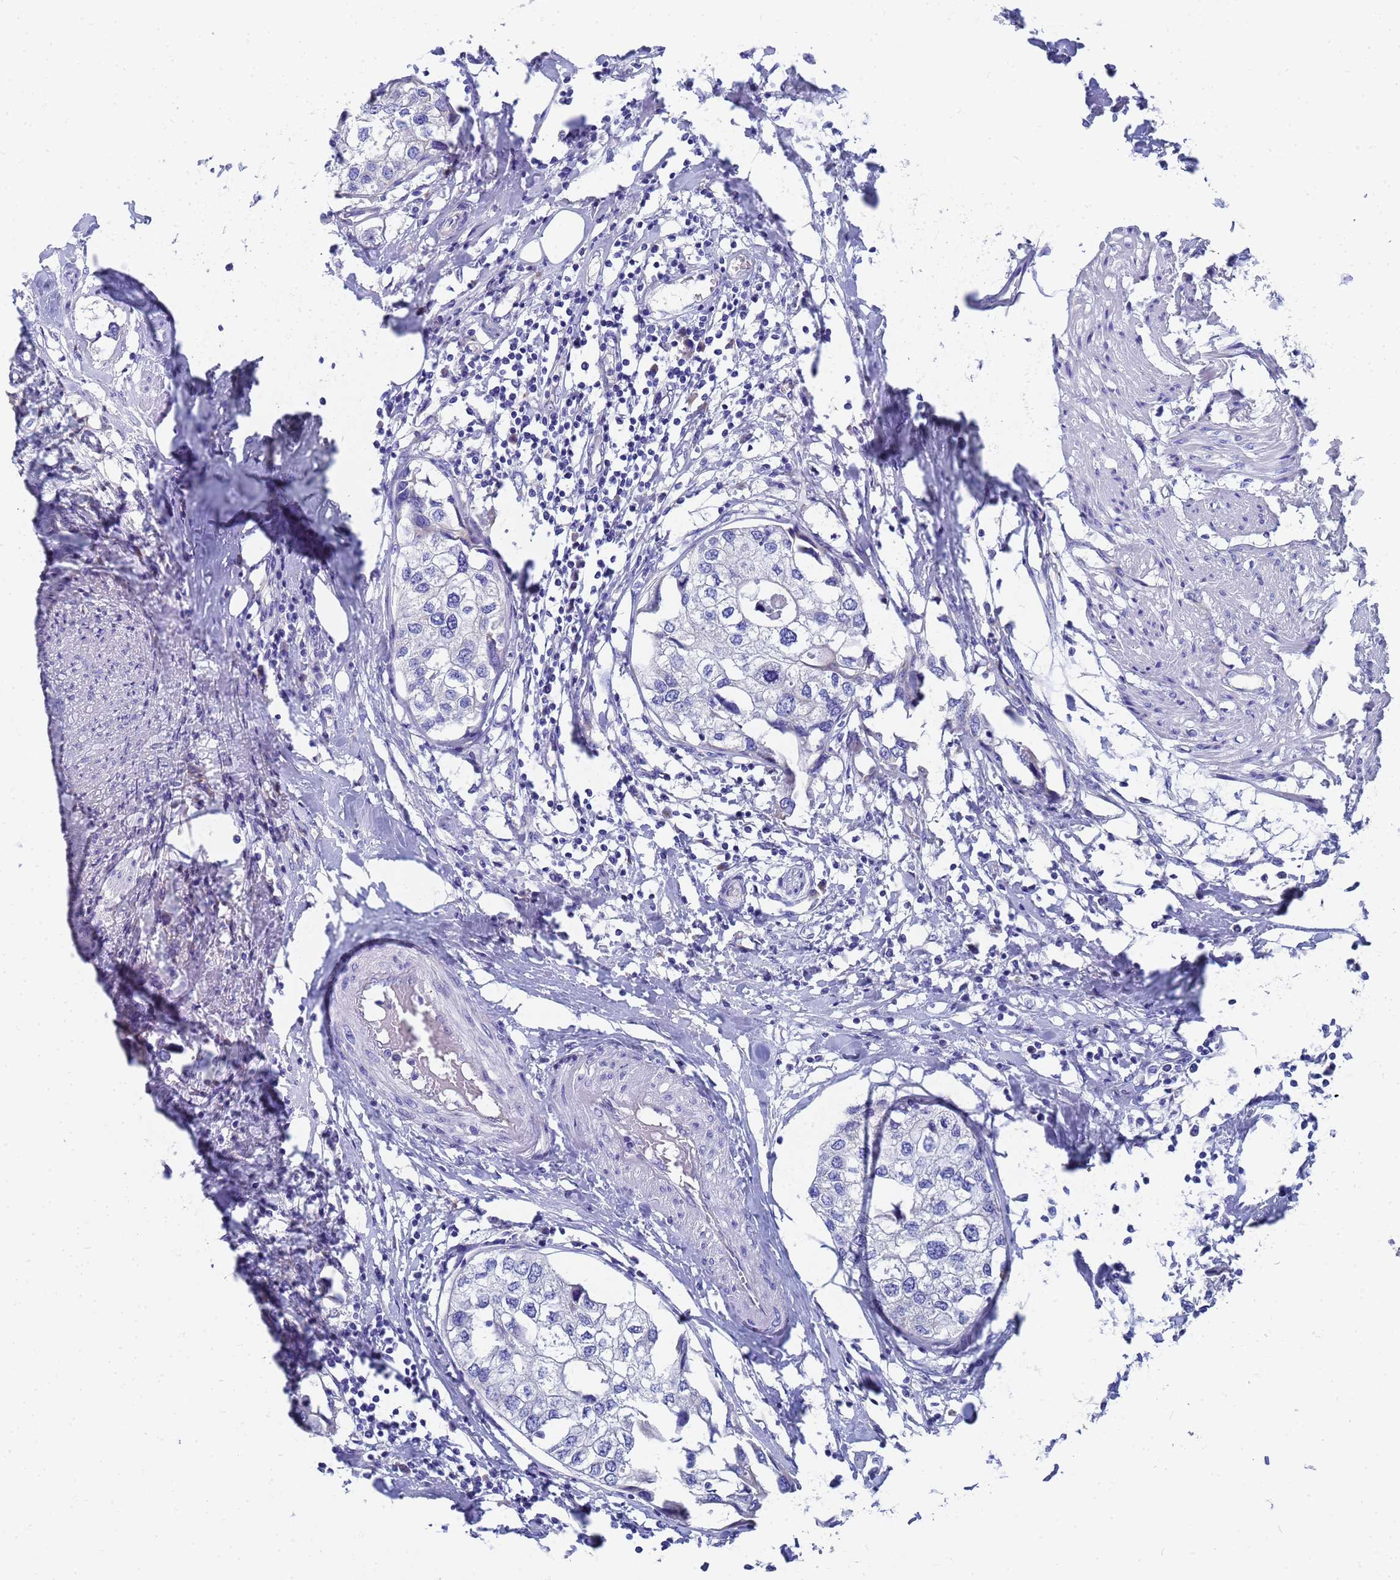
{"staining": {"intensity": "negative", "quantity": "none", "location": "none"}, "tissue": "urothelial cancer", "cell_type": "Tumor cells", "image_type": "cancer", "snomed": [{"axis": "morphology", "description": "Urothelial carcinoma, High grade"}, {"axis": "topography", "description": "Urinary bladder"}], "caption": "An IHC image of high-grade urothelial carcinoma is shown. There is no staining in tumor cells of high-grade urothelial carcinoma.", "gene": "TM4SF4", "patient": {"sex": "male", "age": 64}}